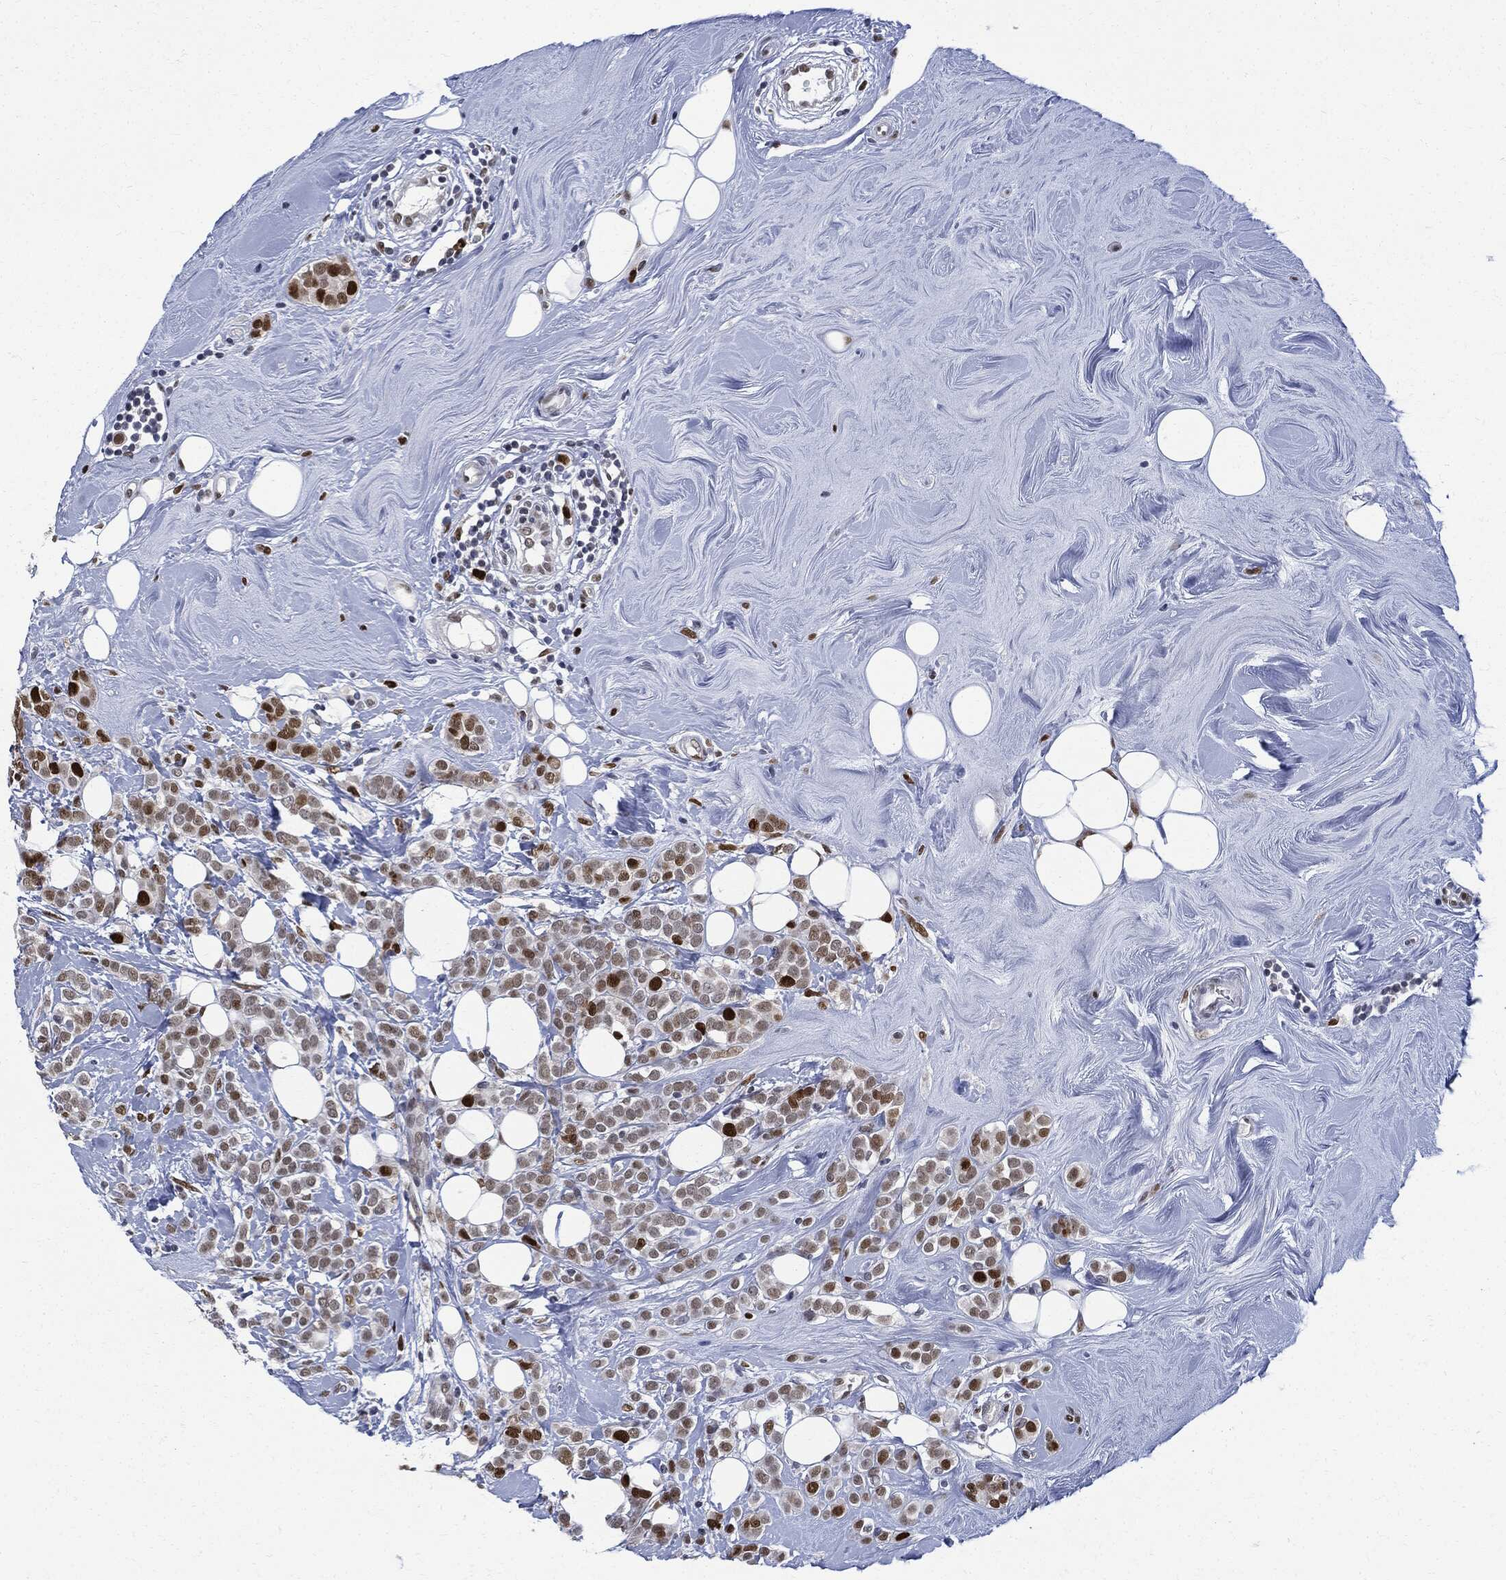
{"staining": {"intensity": "weak", "quantity": ">75%", "location": "nuclear"}, "tissue": "breast cancer", "cell_type": "Tumor cells", "image_type": "cancer", "snomed": [{"axis": "morphology", "description": "Lobular carcinoma"}, {"axis": "topography", "description": "Breast"}], "caption": "Breast cancer was stained to show a protein in brown. There is low levels of weak nuclear staining in approximately >75% of tumor cells.", "gene": "PCNA", "patient": {"sex": "female", "age": 49}}